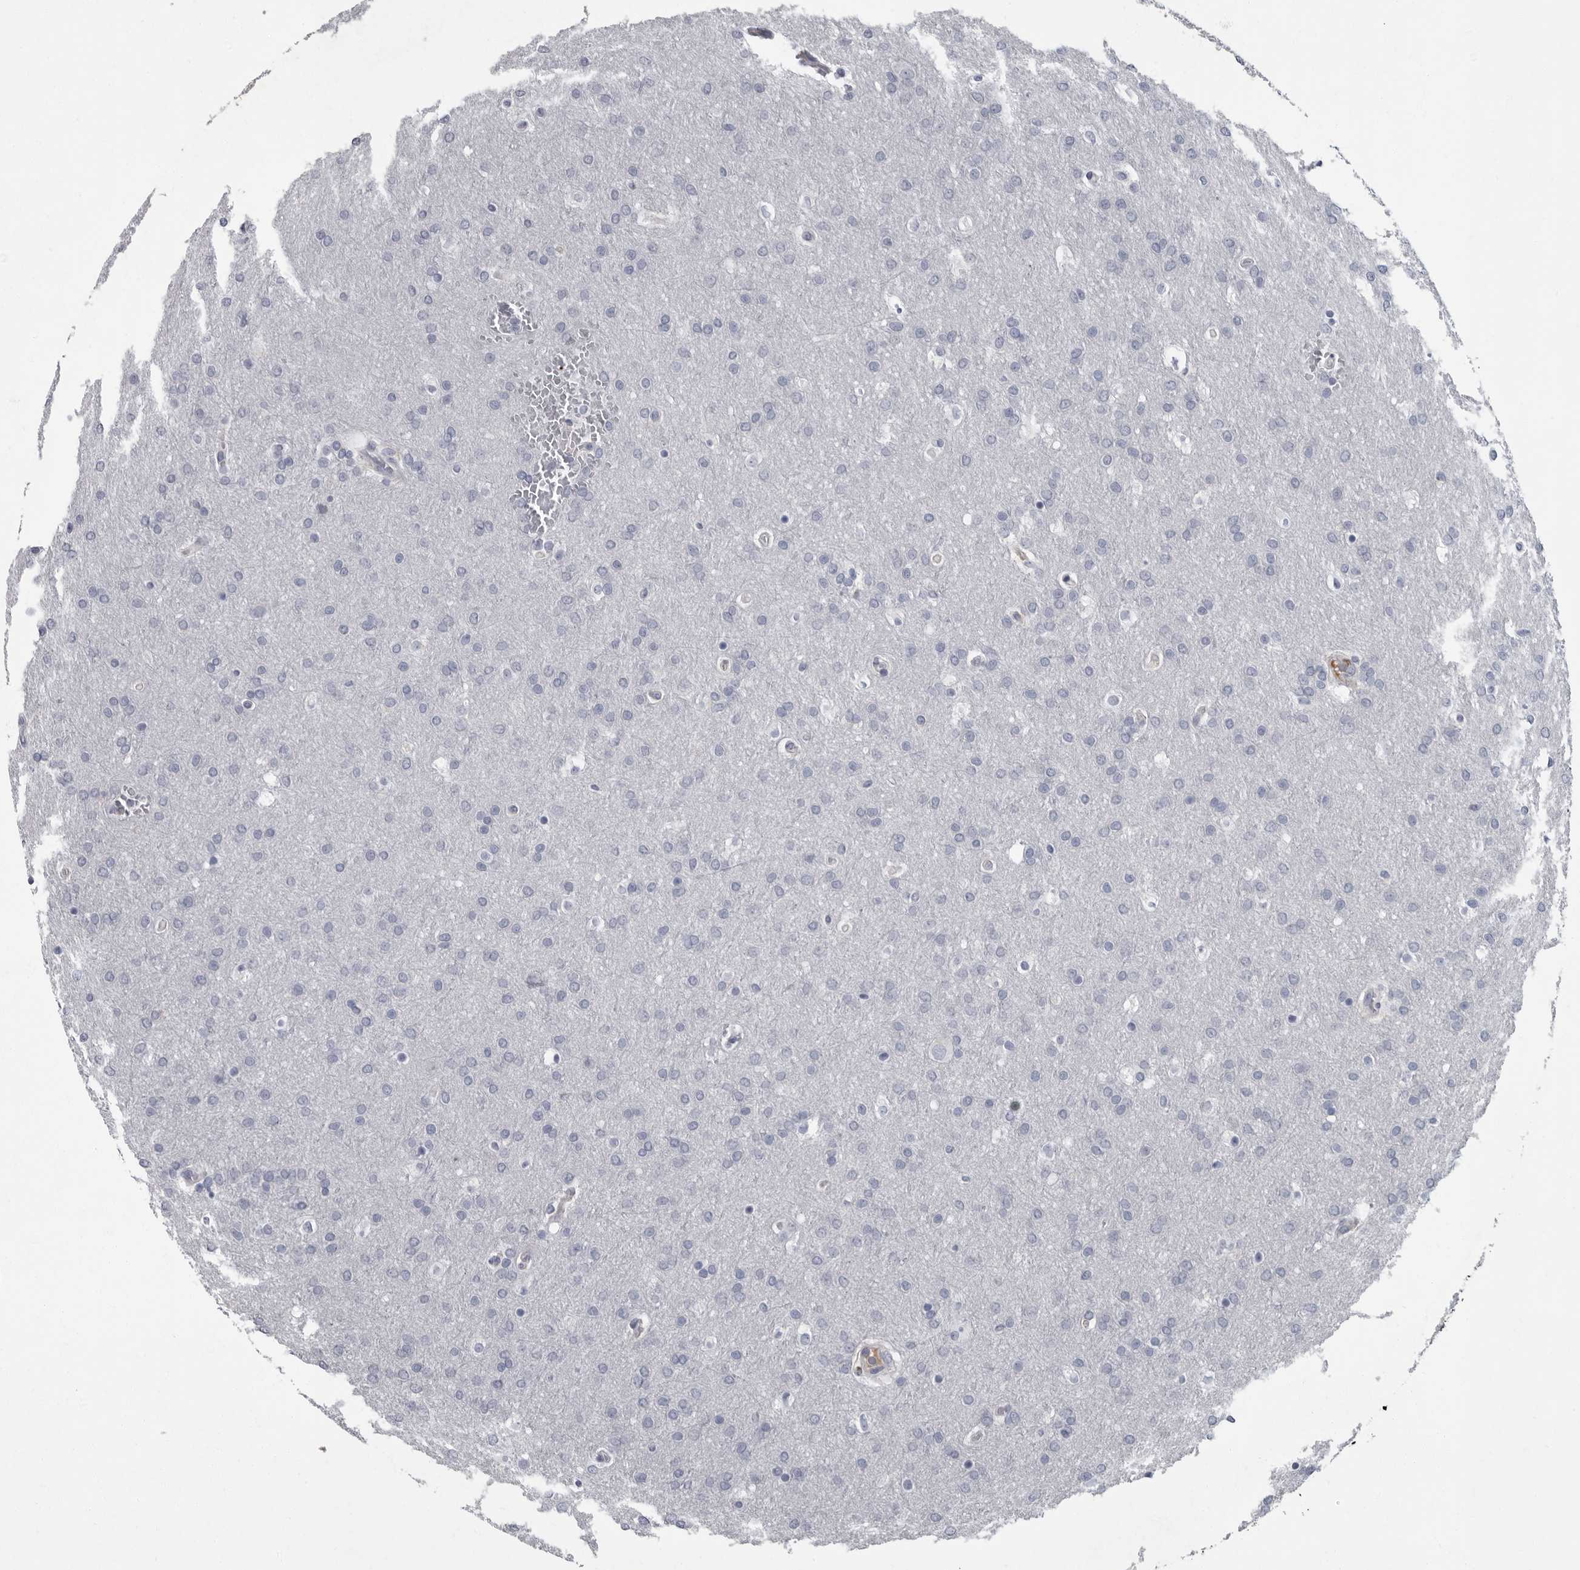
{"staining": {"intensity": "negative", "quantity": "none", "location": "none"}, "tissue": "glioma", "cell_type": "Tumor cells", "image_type": "cancer", "snomed": [{"axis": "morphology", "description": "Glioma, malignant, Low grade"}, {"axis": "topography", "description": "Brain"}], "caption": "This is a micrograph of immunohistochemistry (IHC) staining of malignant glioma (low-grade), which shows no positivity in tumor cells.", "gene": "SLC25A39", "patient": {"sex": "female", "age": 37}}